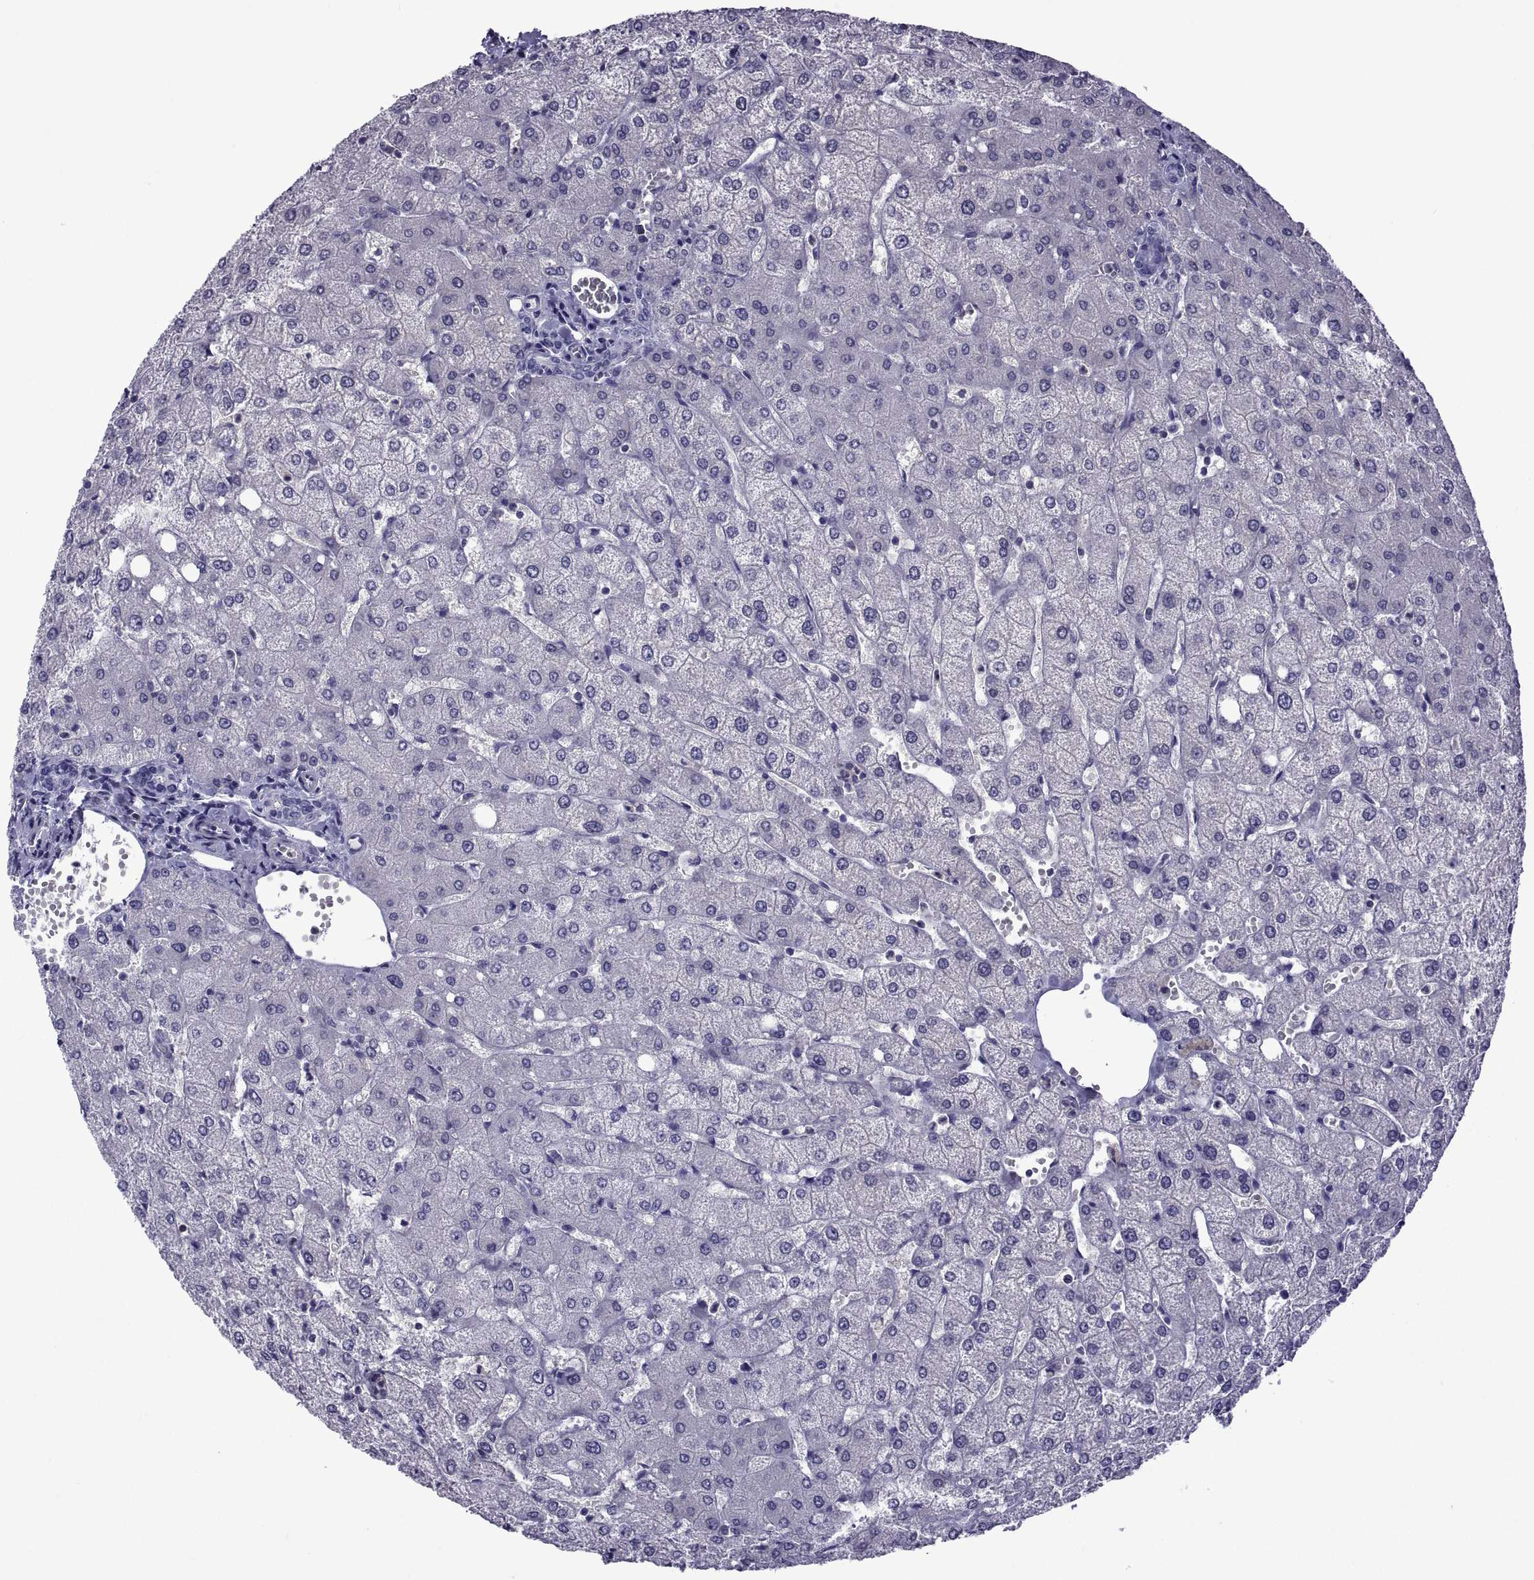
{"staining": {"intensity": "negative", "quantity": "none", "location": "none"}, "tissue": "liver", "cell_type": "Cholangiocytes", "image_type": "normal", "snomed": [{"axis": "morphology", "description": "Normal tissue, NOS"}, {"axis": "topography", "description": "Liver"}], "caption": "The immunohistochemistry photomicrograph has no significant expression in cholangiocytes of liver. (Stains: DAB (3,3'-diaminobenzidine) IHC with hematoxylin counter stain, Microscopy: brightfield microscopy at high magnification).", "gene": "LCN9", "patient": {"sex": "female", "age": 54}}